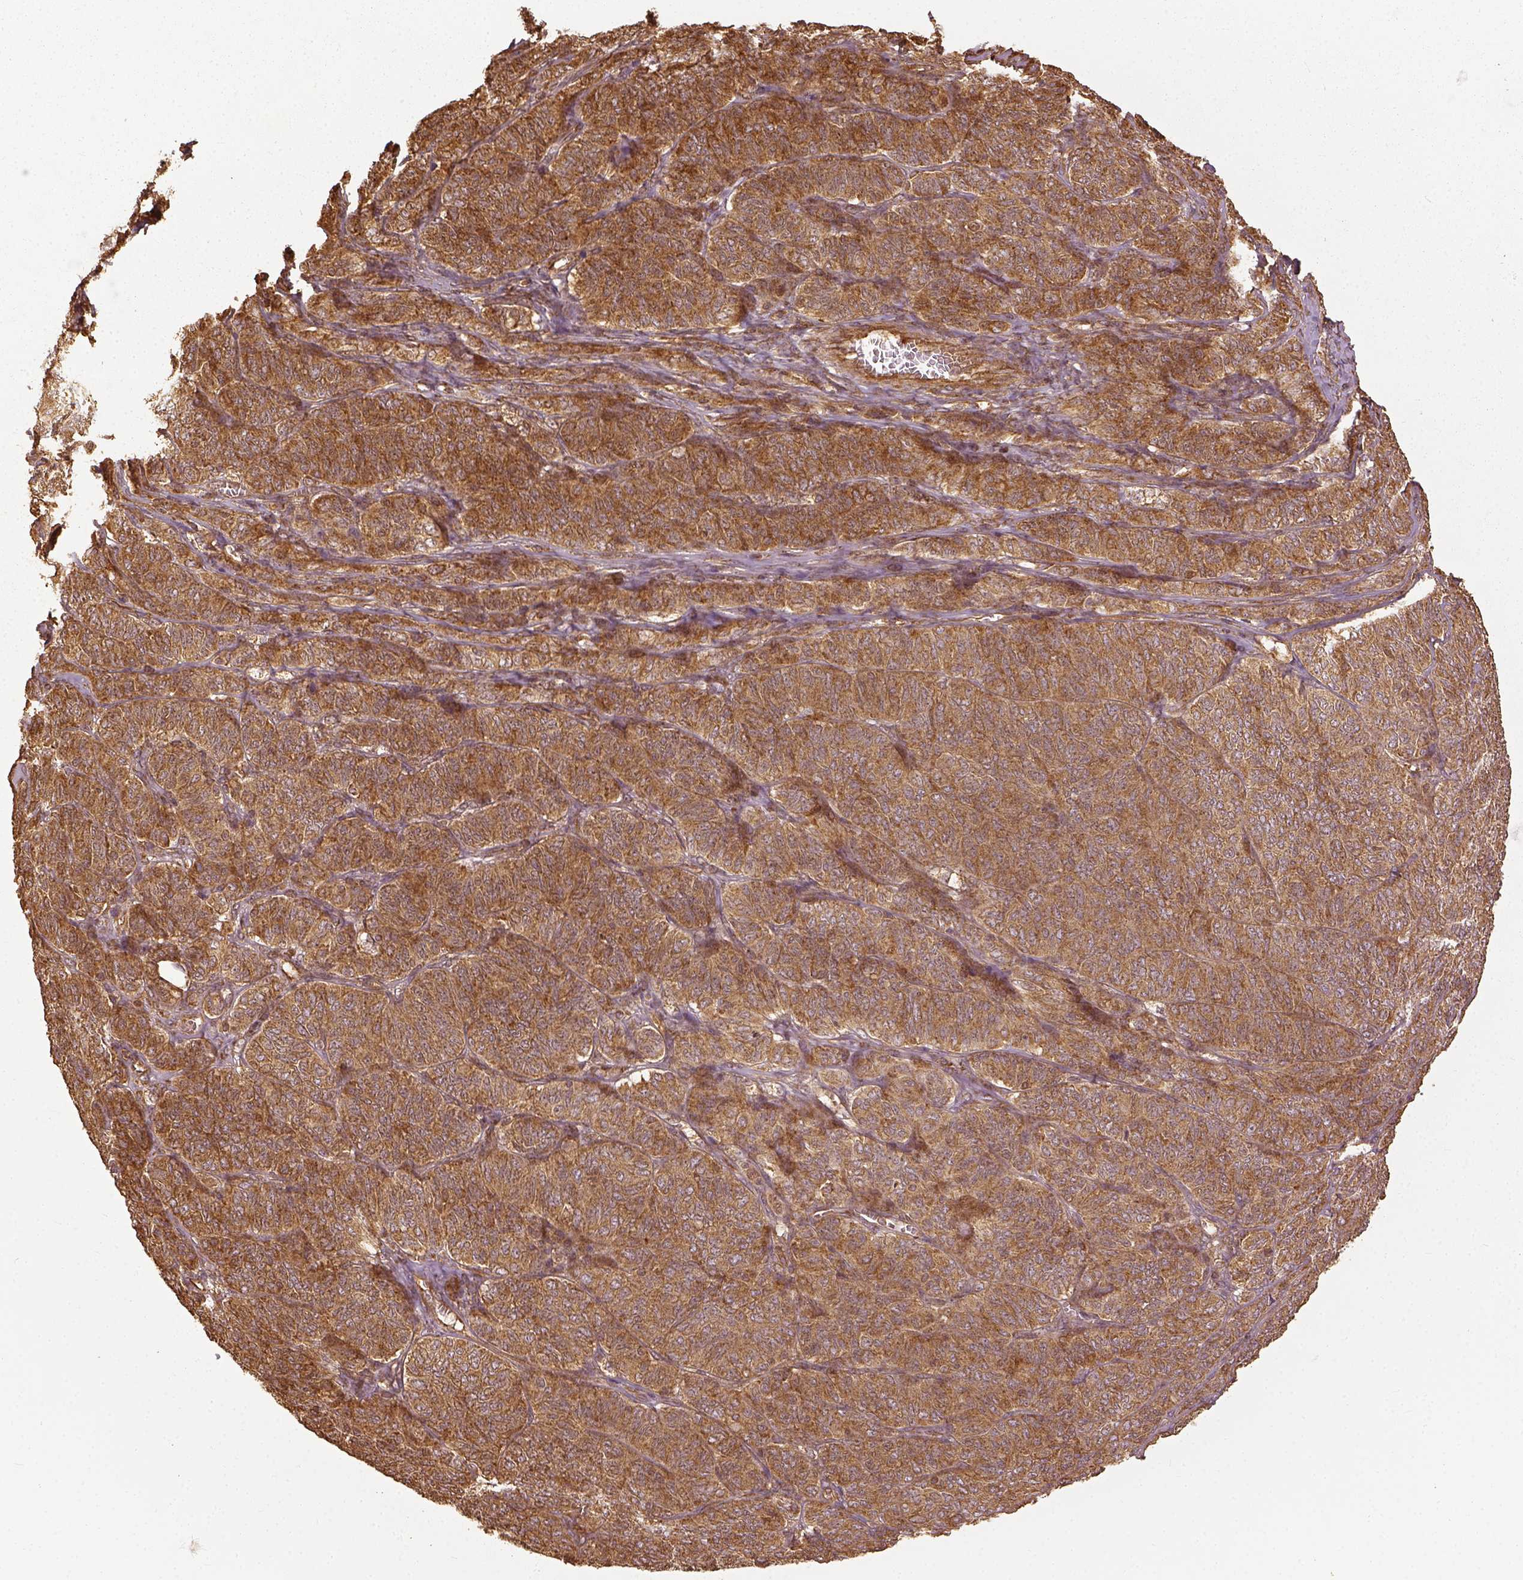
{"staining": {"intensity": "moderate", "quantity": ">75%", "location": "cytoplasmic/membranous"}, "tissue": "ovarian cancer", "cell_type": "Tumor cells", "image_type": "cancer", "snomed": [{"axis": "morphology", "description": "Carcinoma, endometroid"}, {"axis": "topography", "description": "Ovary"}], "caption": "IHC (DAB) staining of human endometroid carcinoma (ovarian) exhibits moderate cytoplasmic/membranous protein staining in approximately >75% of tumor cells. Nuclei are stained in blue.", "gene": "VEGFA", "patient": {"sex": "female", "age": 80}}